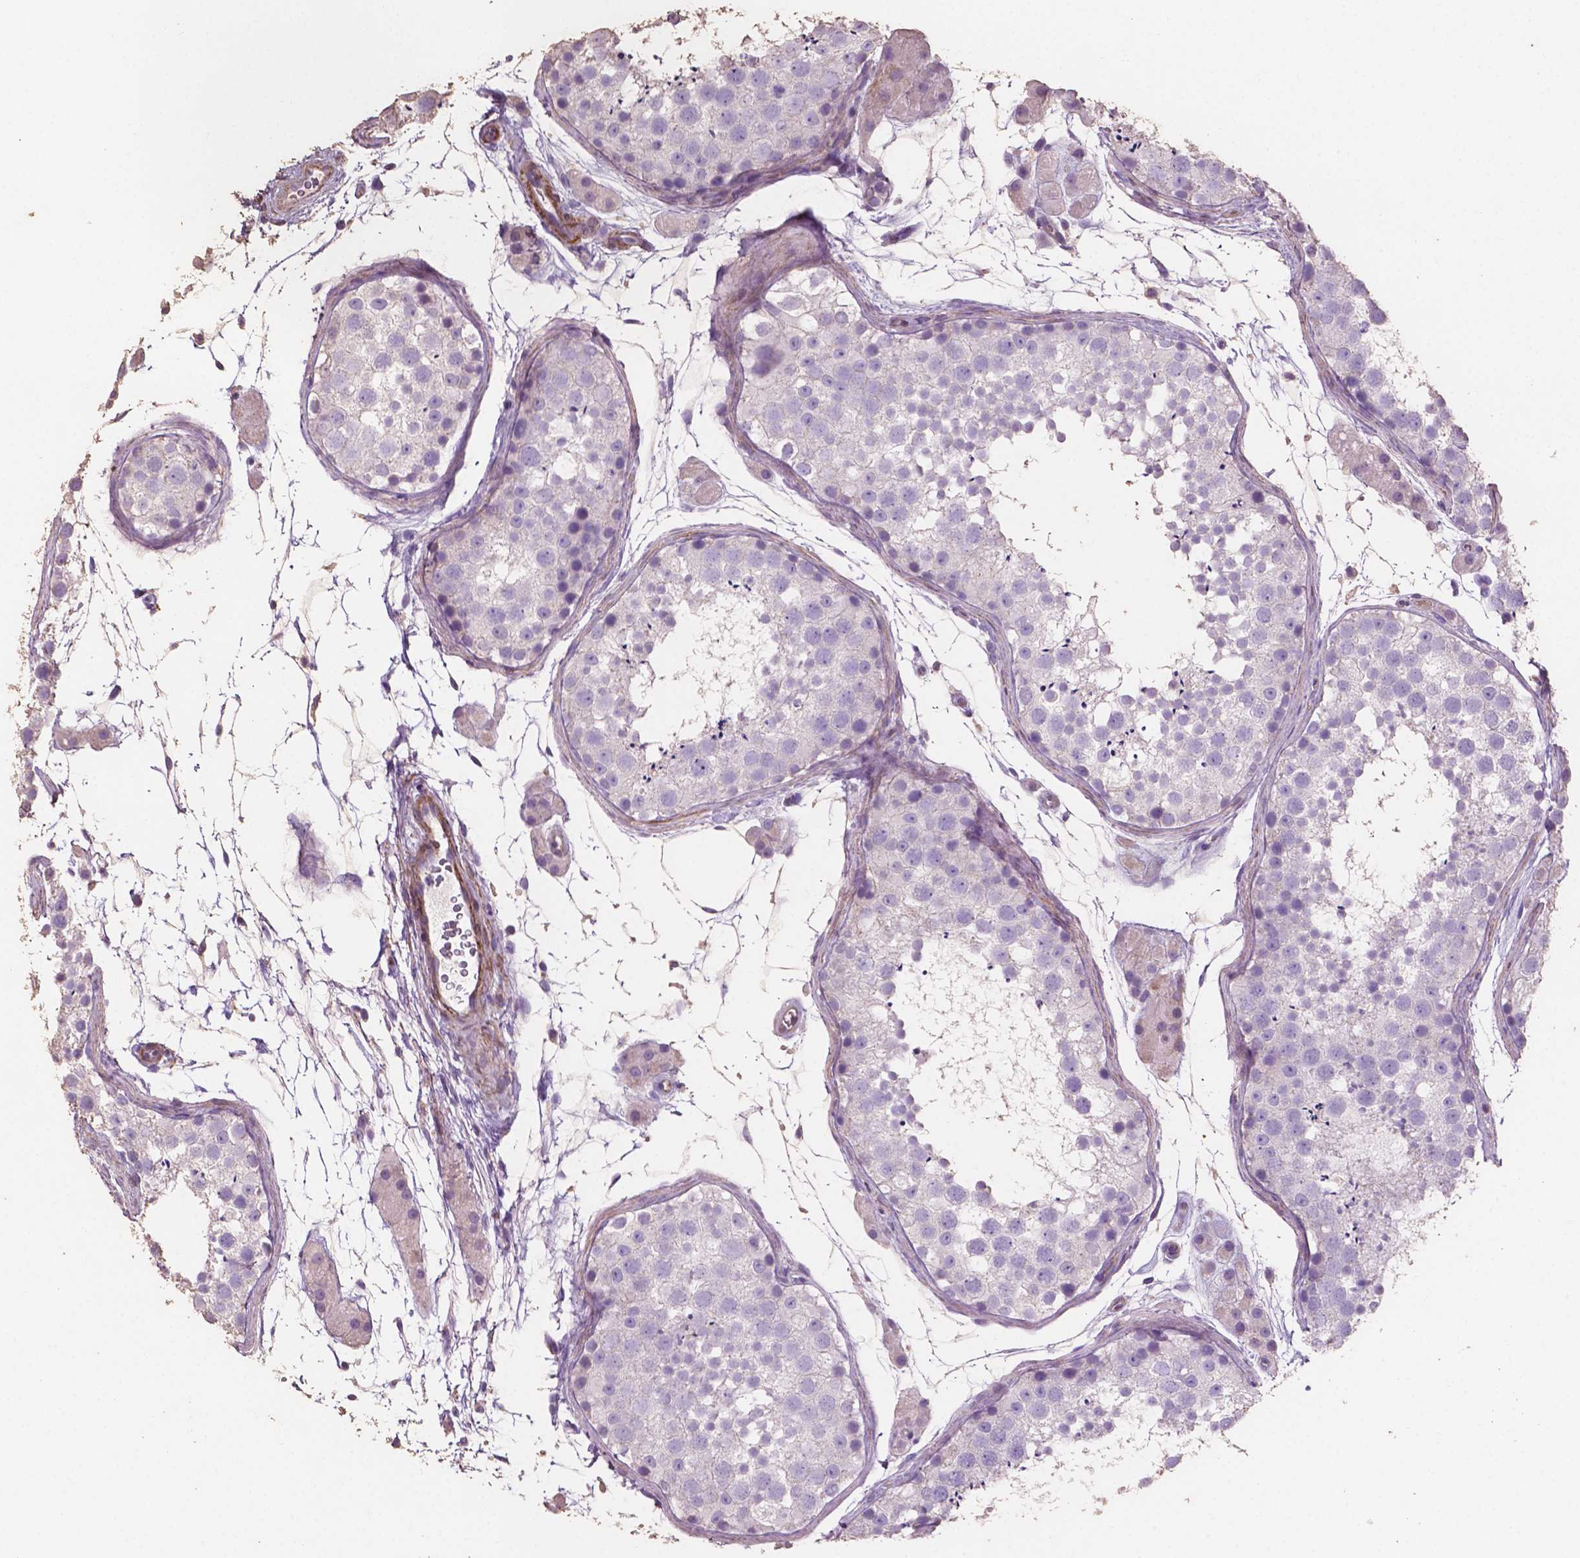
{"staining": {"intensity": "negative", "quantity": "none", "location": "none"}, "tissue": "testis", "cell_type": "Cells in seminiferous ducts", "image_type": "normal", "snomed": [{"axis": "morphology", "description": "Normal tissue, NOS"}, {"axis": "topography", "description": "Testis"}], "caption": "The immunohistochemistry histopathology image has no significant expression in cells in seminiferous ducts of testis.", "gene": "COMMD4", "patient": {"sex": "male", "age": 41}}